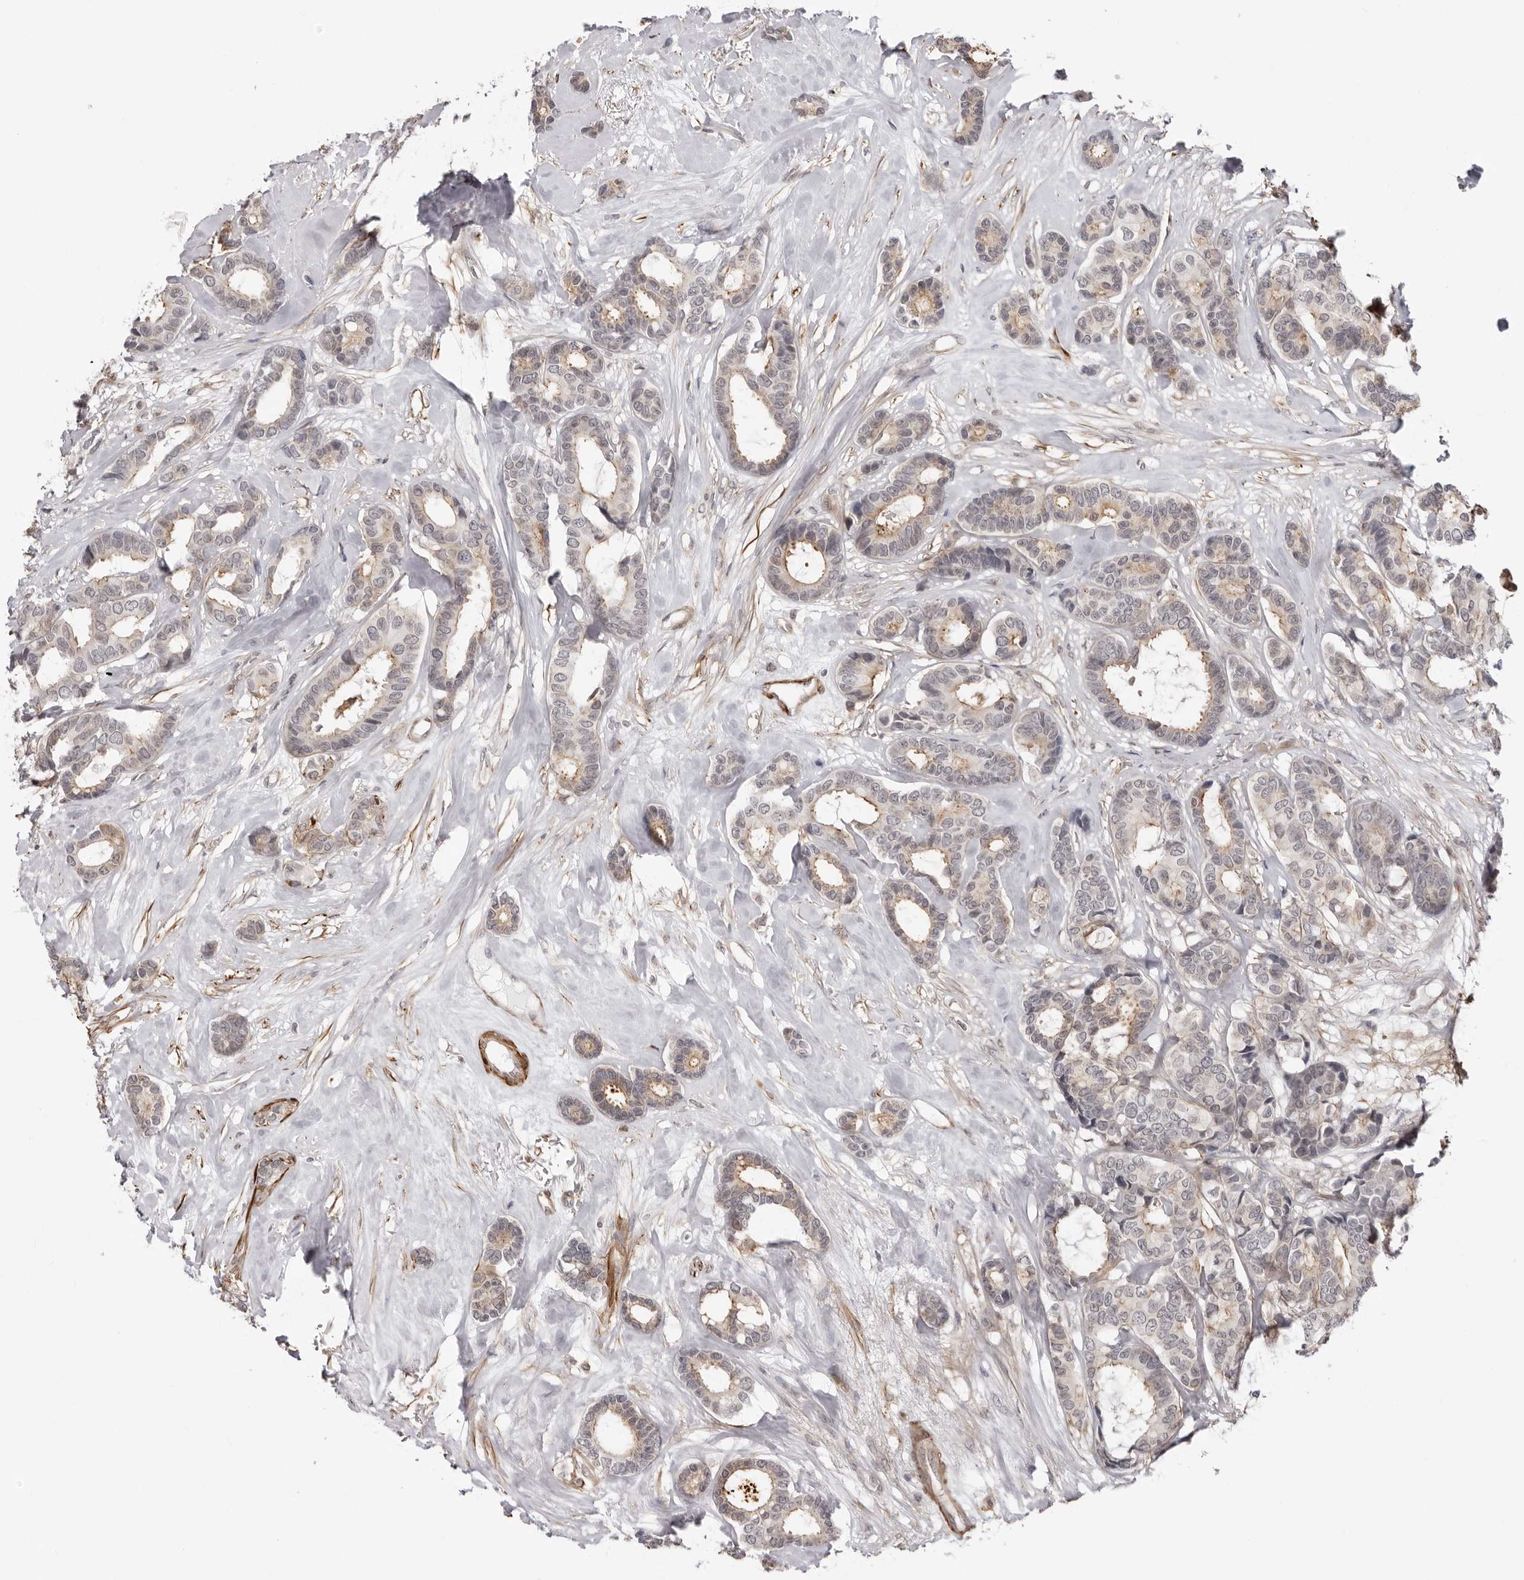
{"staining": {"intensity": "moderate", "quantity": "<25%", "location": "cytoplasmic/membranous"}, "tissue": "breast cancer", "cell_type": "Tumor cells", "image_type": "cancer", "snomed": [{"axis": "morphology", "description": "Duct carcinoma"}, {"axis": "topography", "description": "Breast"}], "caption": "Immunohistochemistry (DAB) staining of breast cancer (infiltrating ductal carcinoma) exhibits moderate cytoplasmic/membranous protein staining in about <25% of tumor cells.", "gene": "UNK", "patient": {"sex": "female", "age": 87}}